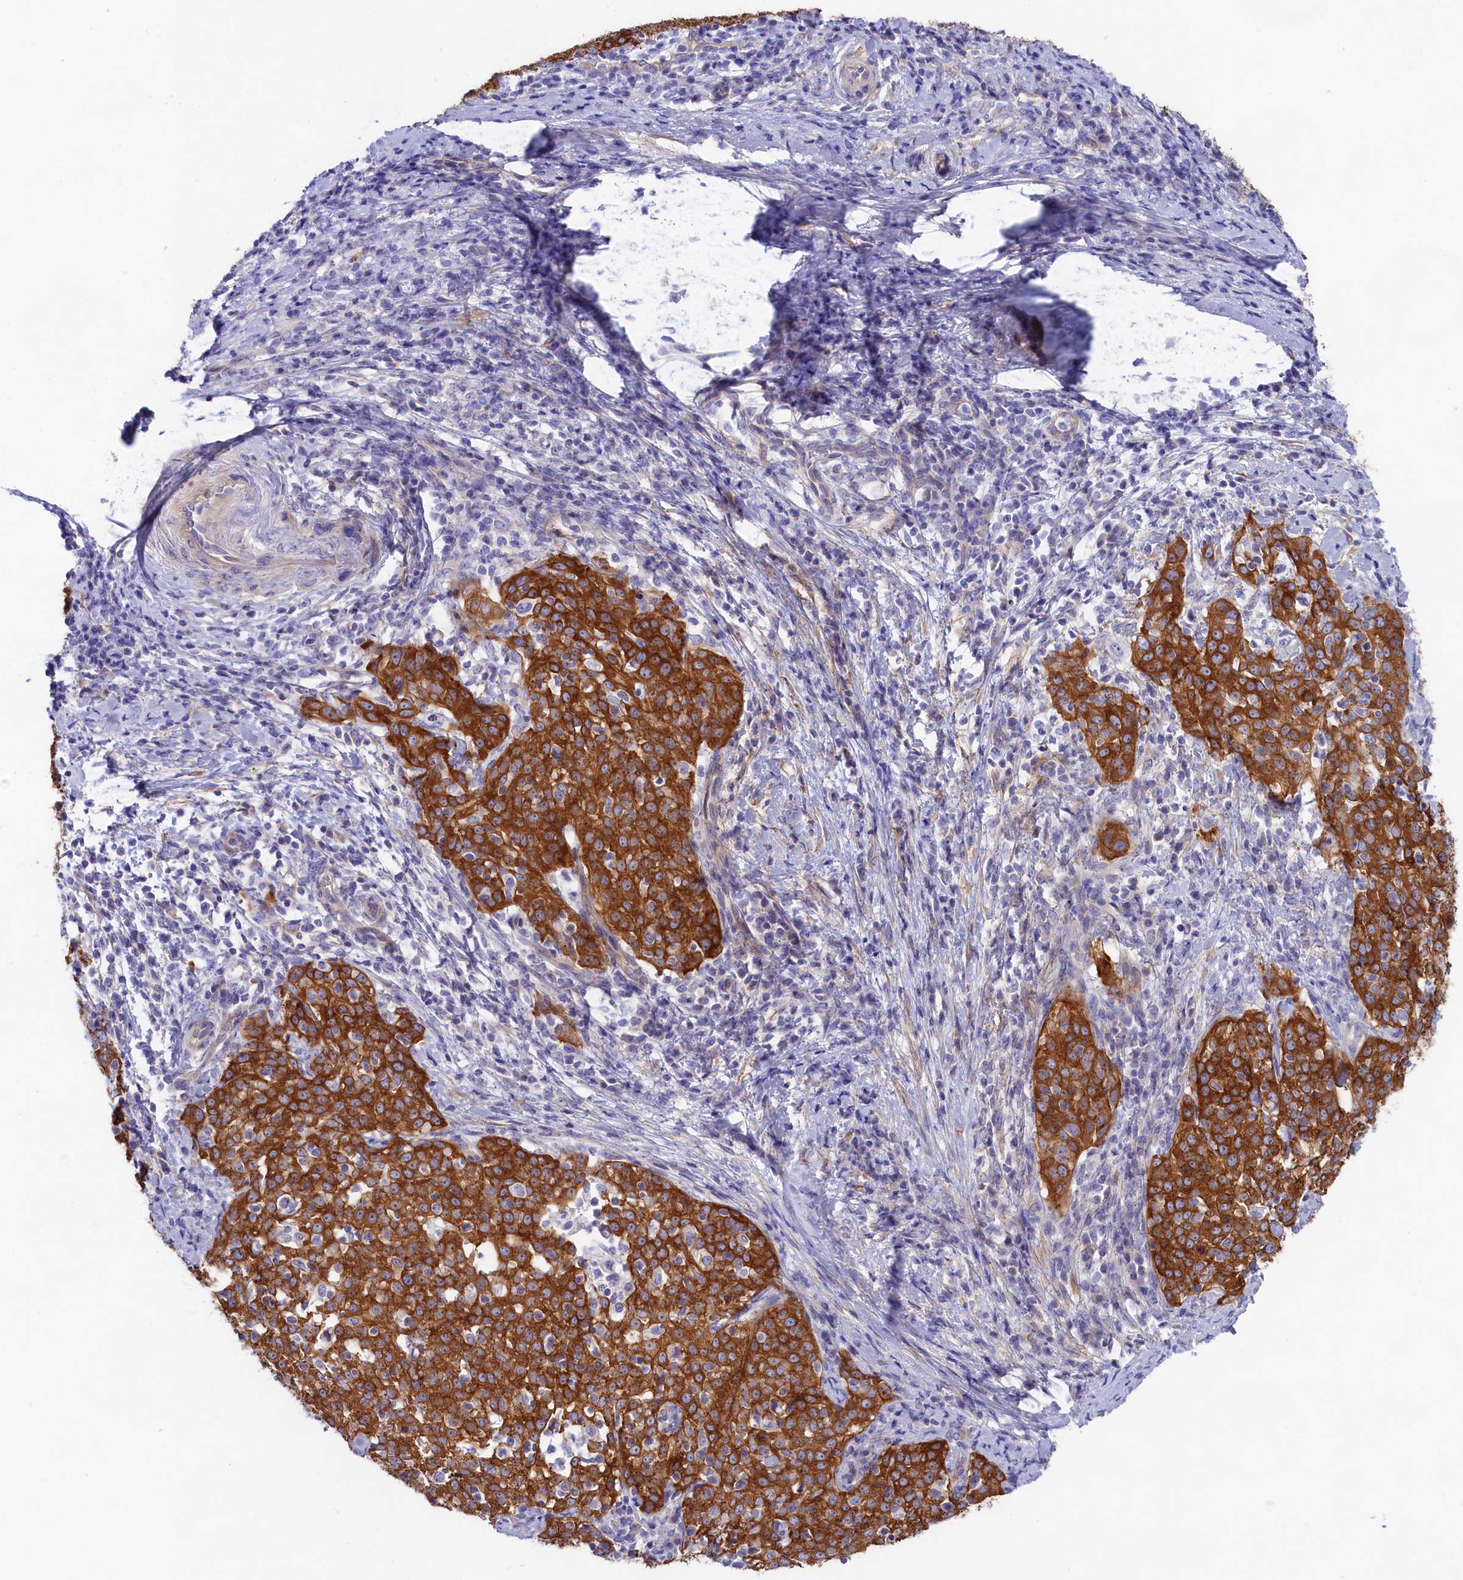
{"staining": {"intensity": "strong", "quantity": ">75%", "location": "cytoplasmic/membranous"}, "tissue": "cervical cancer", "cell_type": "Tumor cells", "image_type": "cancer", "snomed": [{"axis": "morphology", "description": "Squamous cell carcinoma, NOS"}, {"axis": "topography", "description": "Cervix"}], "caption": "A micrograph showing strong cytoplasmic/membranous staining in approximately >75% of tumor cells in cervical cancer (squamous cell carcinoma), as visualized by brown immunohistochemical staining.", "gene": "PPP1R13L", "patient": {"sex": "female", "age": 57}}